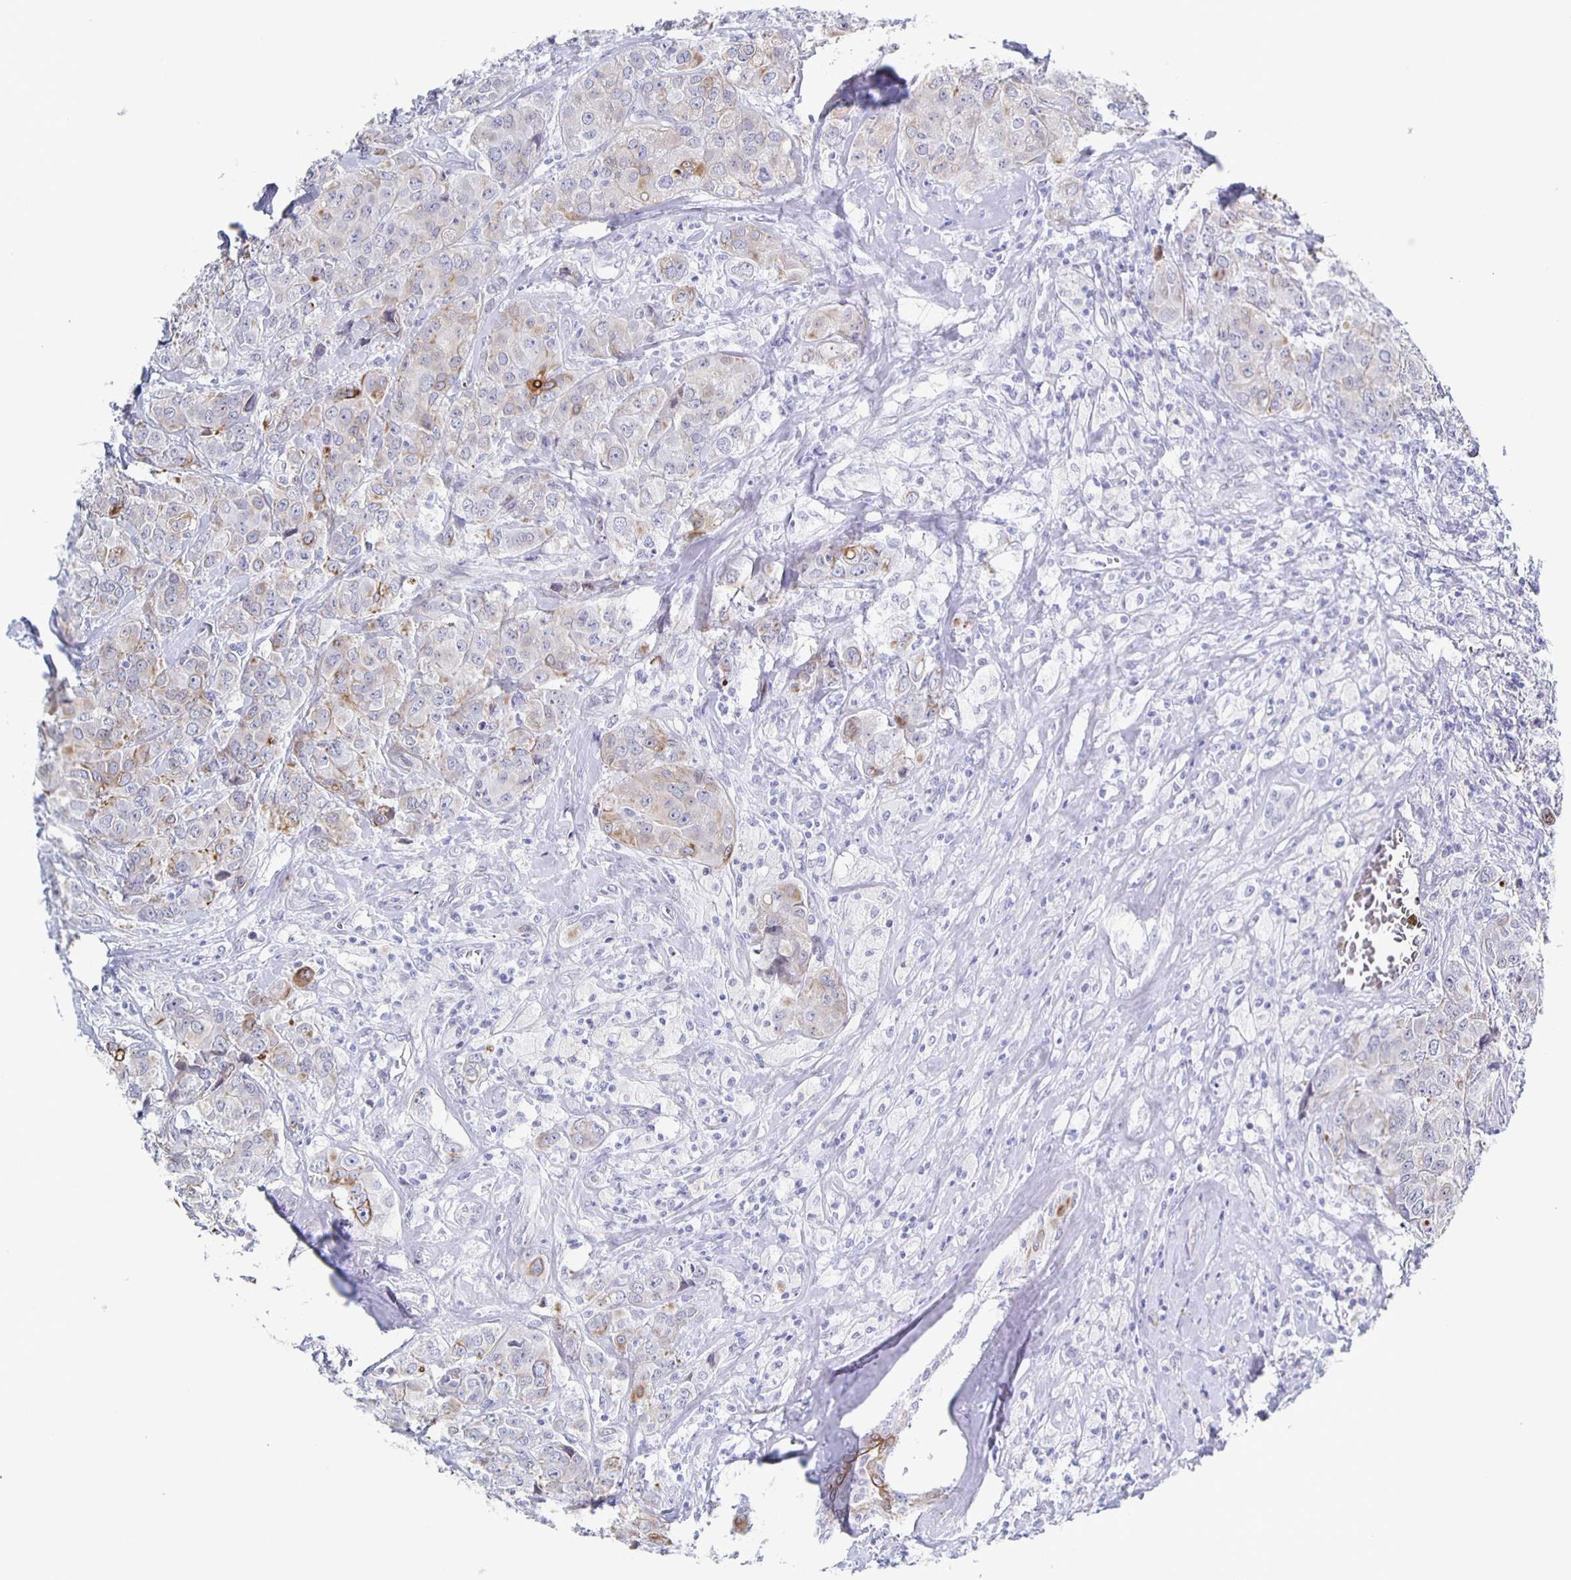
{"staining": {"intensity": "moderate", "quantity": "<25%", "location": "cytoplasmic/membranous"}, "tissue": "breast cancer", "cell_type": "Tumor cells", "image_type": "cancer", "snomed": [{"axis": "morphology", "description": "Normal tissue, NOS"}, {"axis": "morphology", "description": "Duct carcinoma"}, {"axis": "topography", "description": "Breast"}], "caption": "Immunohistochemical staining of breast cancer (infiltrating ductal carcinoma) displays moderate cytoplasmic/membranous protein staining in approximately <25% of tumor cells. The staining was performed using DAB (3,3'-diaminobenzidine), with brown indicating positive protein expression. Nuclei are stained blue with hematoxylin.", "gene": "CCDC17", "patient": {"sex": "female", "age": 43}}